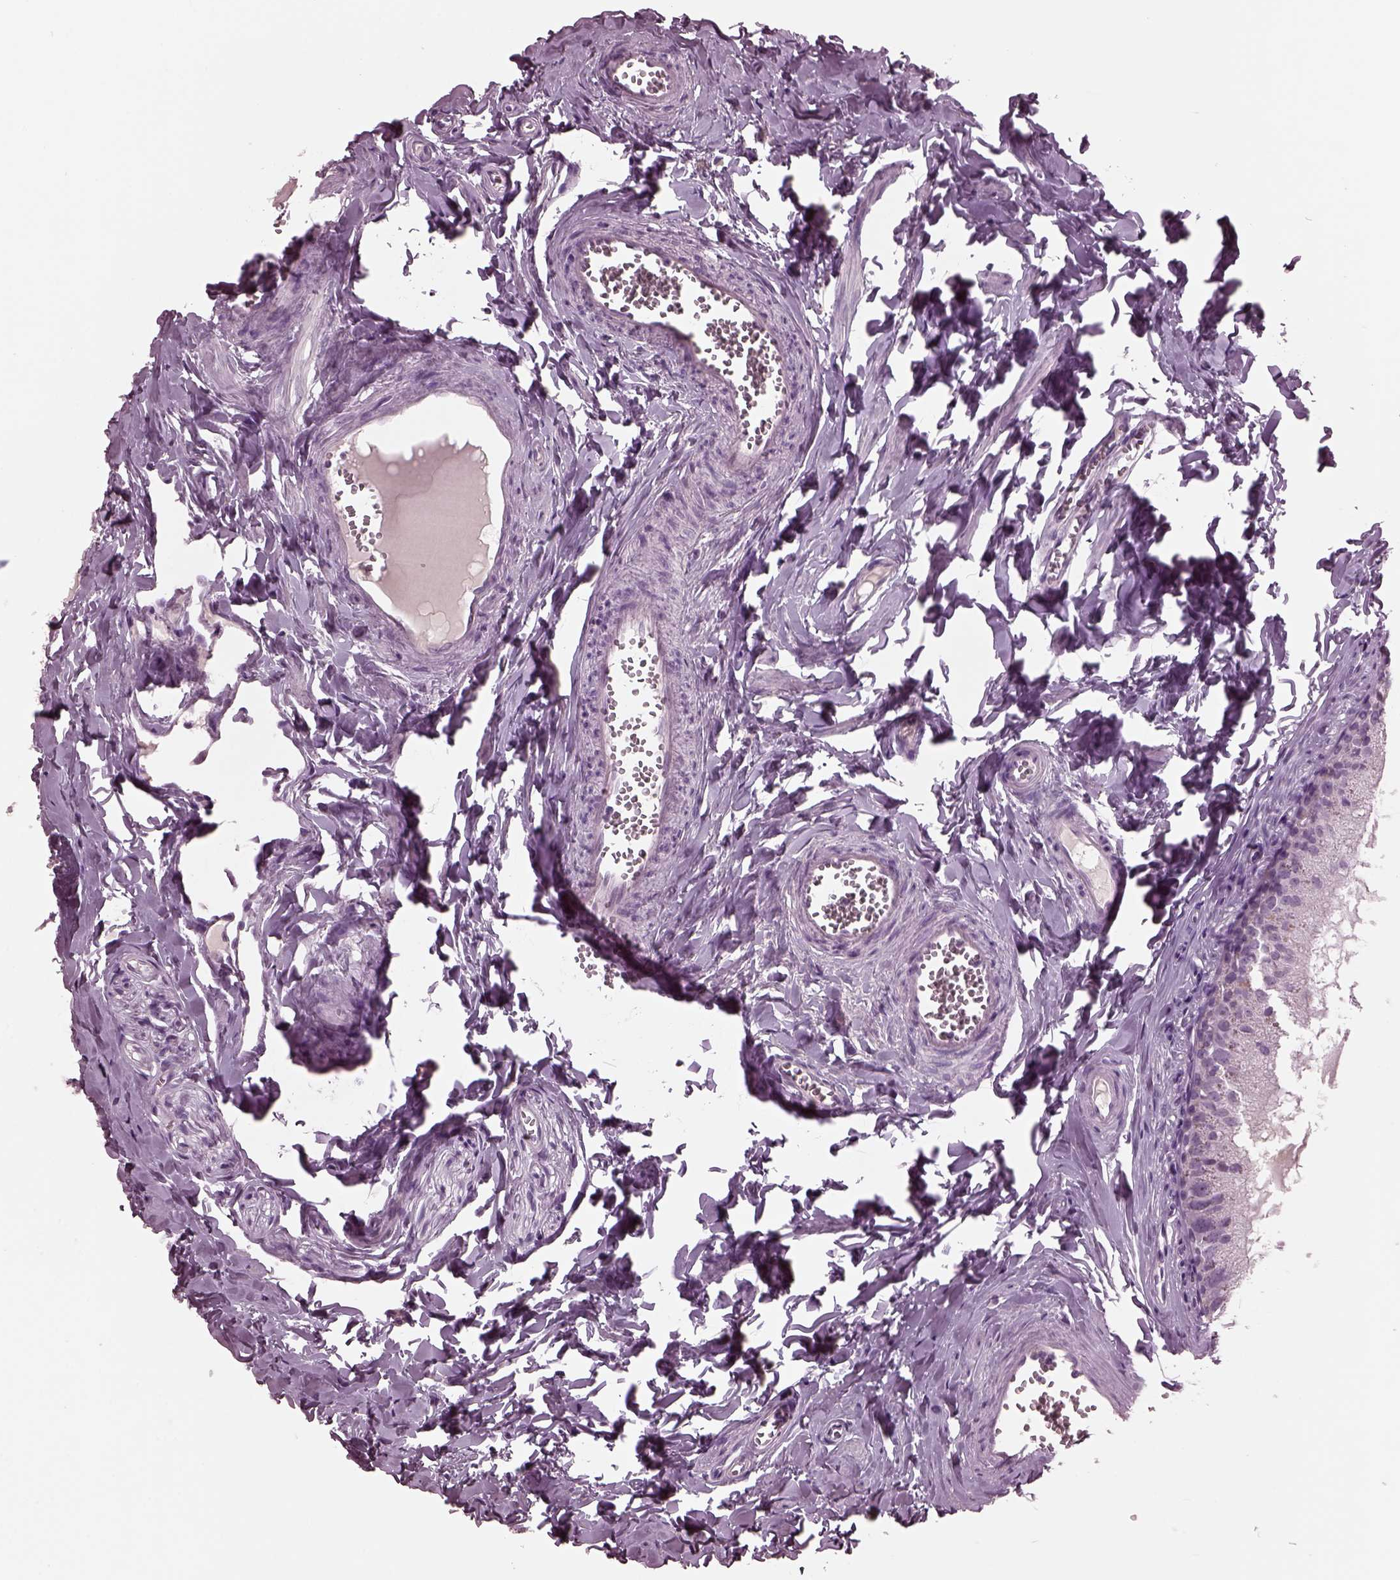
{"staining": {"intensity": "negative", "quantity": "none", "location": "none"}, "tissue": "epididymis", "cell_type": "Glandular cells", "image_type": "normal", "snomed": [{"axis": "morphology", "description": "Normal tissue, NOS"}, {"axis": "topography", "description": "Epididymis"}], "caption": "Immunohistochemical staining of normal epididymis reveals no significant expression in glandular cells. (IHC, brightfield microscopy, high magnification).", "gene": "MIB2", "patient": {"sex": "male", "age": 45}}